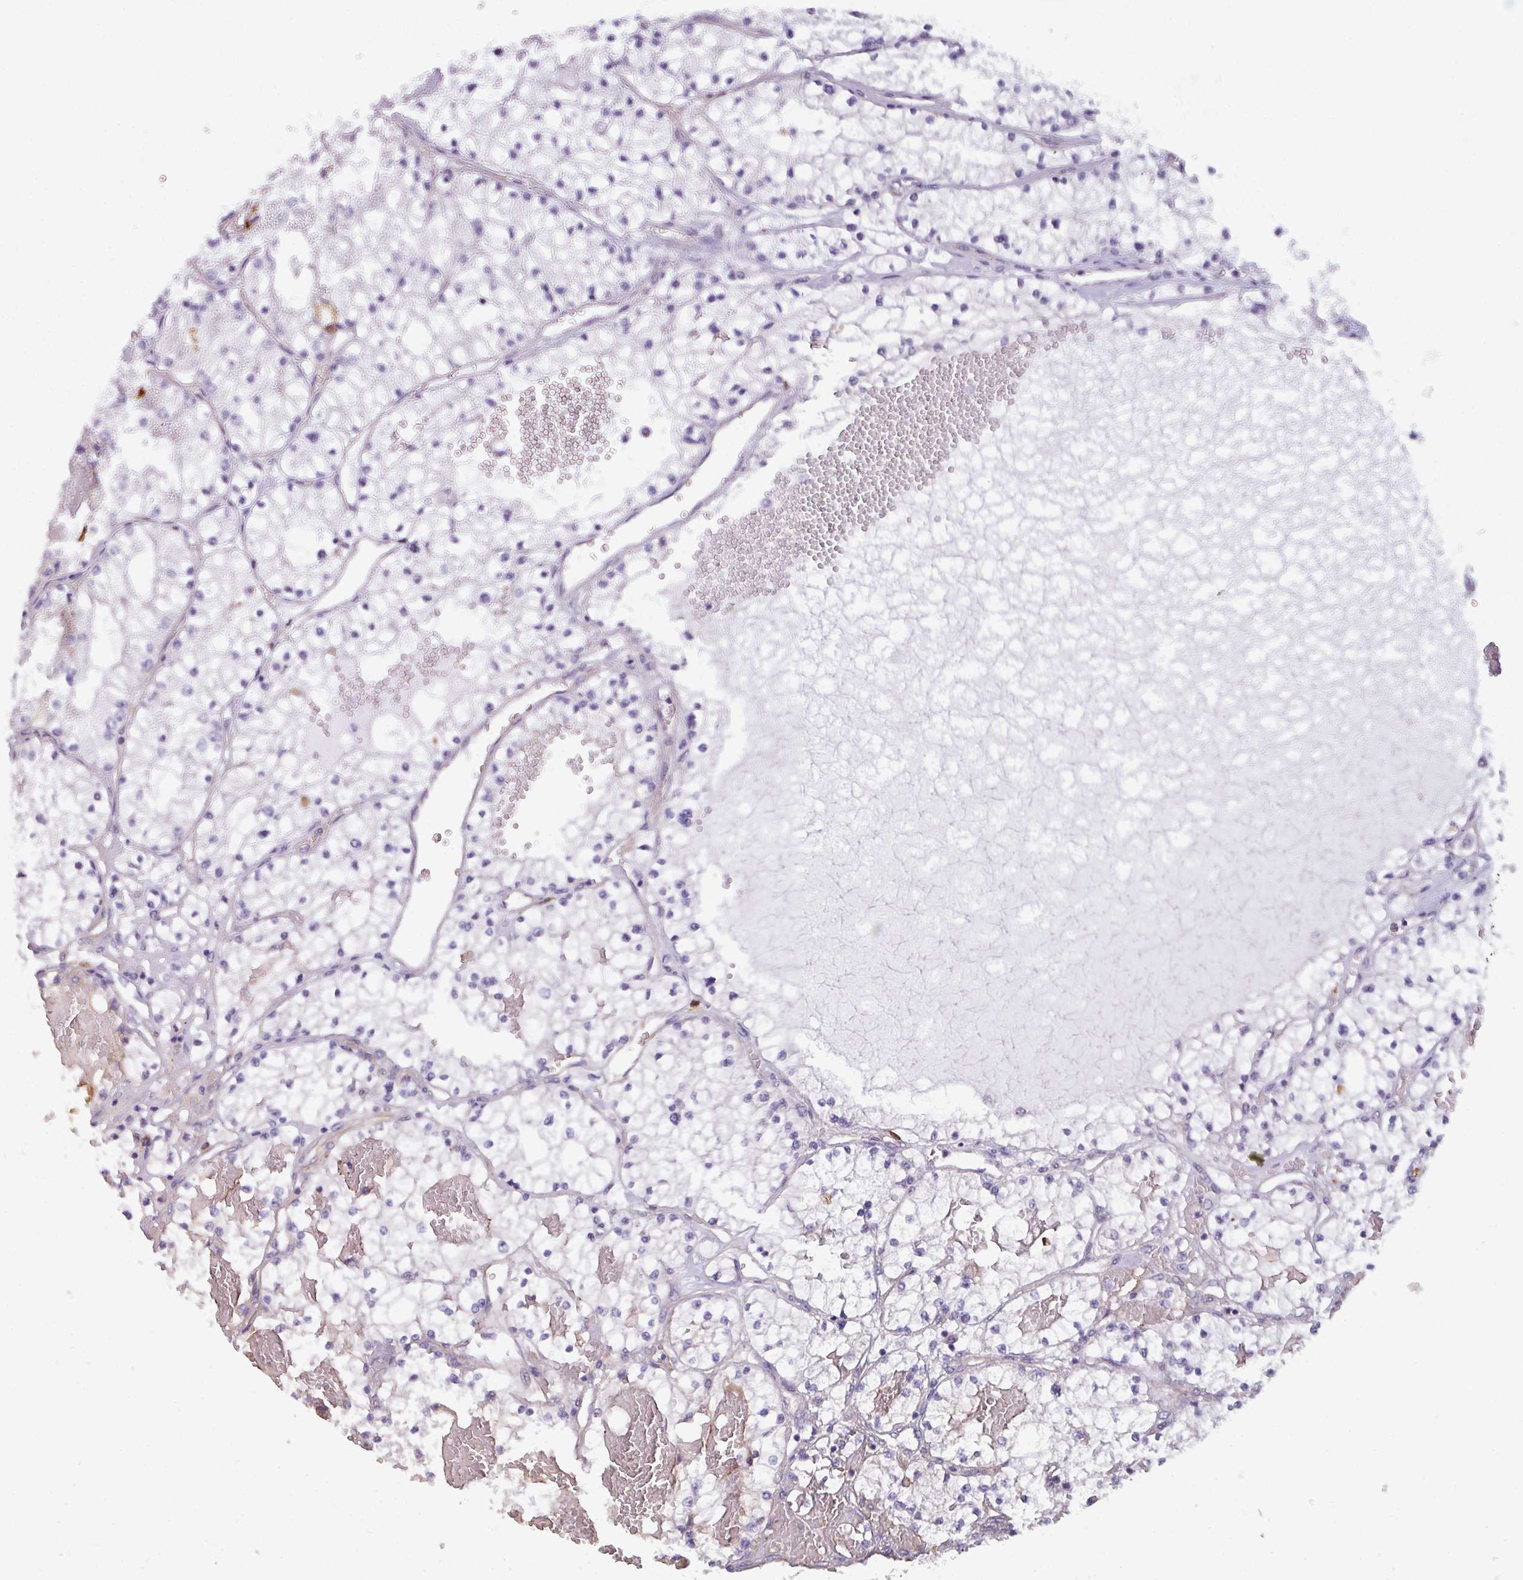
{"staining": {"intensity": "weak", "quantity": "<25%", "location": "cytoplasmic/membranous"}, "tissue": "renal cancer", "cell_type": "Tumor cells", "image_type": "cancer", "snomed": [{"axis": "morphology", "description": "Normal tissue, NOS"}, {"axis": "morphology", "description": "Adenocarcinoma, NOS"}, {"axis": "topography", "description": "Kidney"}], "caption": "A photomicrograph of human renal cancer is negative for staining in tumor cells.", "gene": "BUD23", "patient": {"sex": "male", "age": 68}}